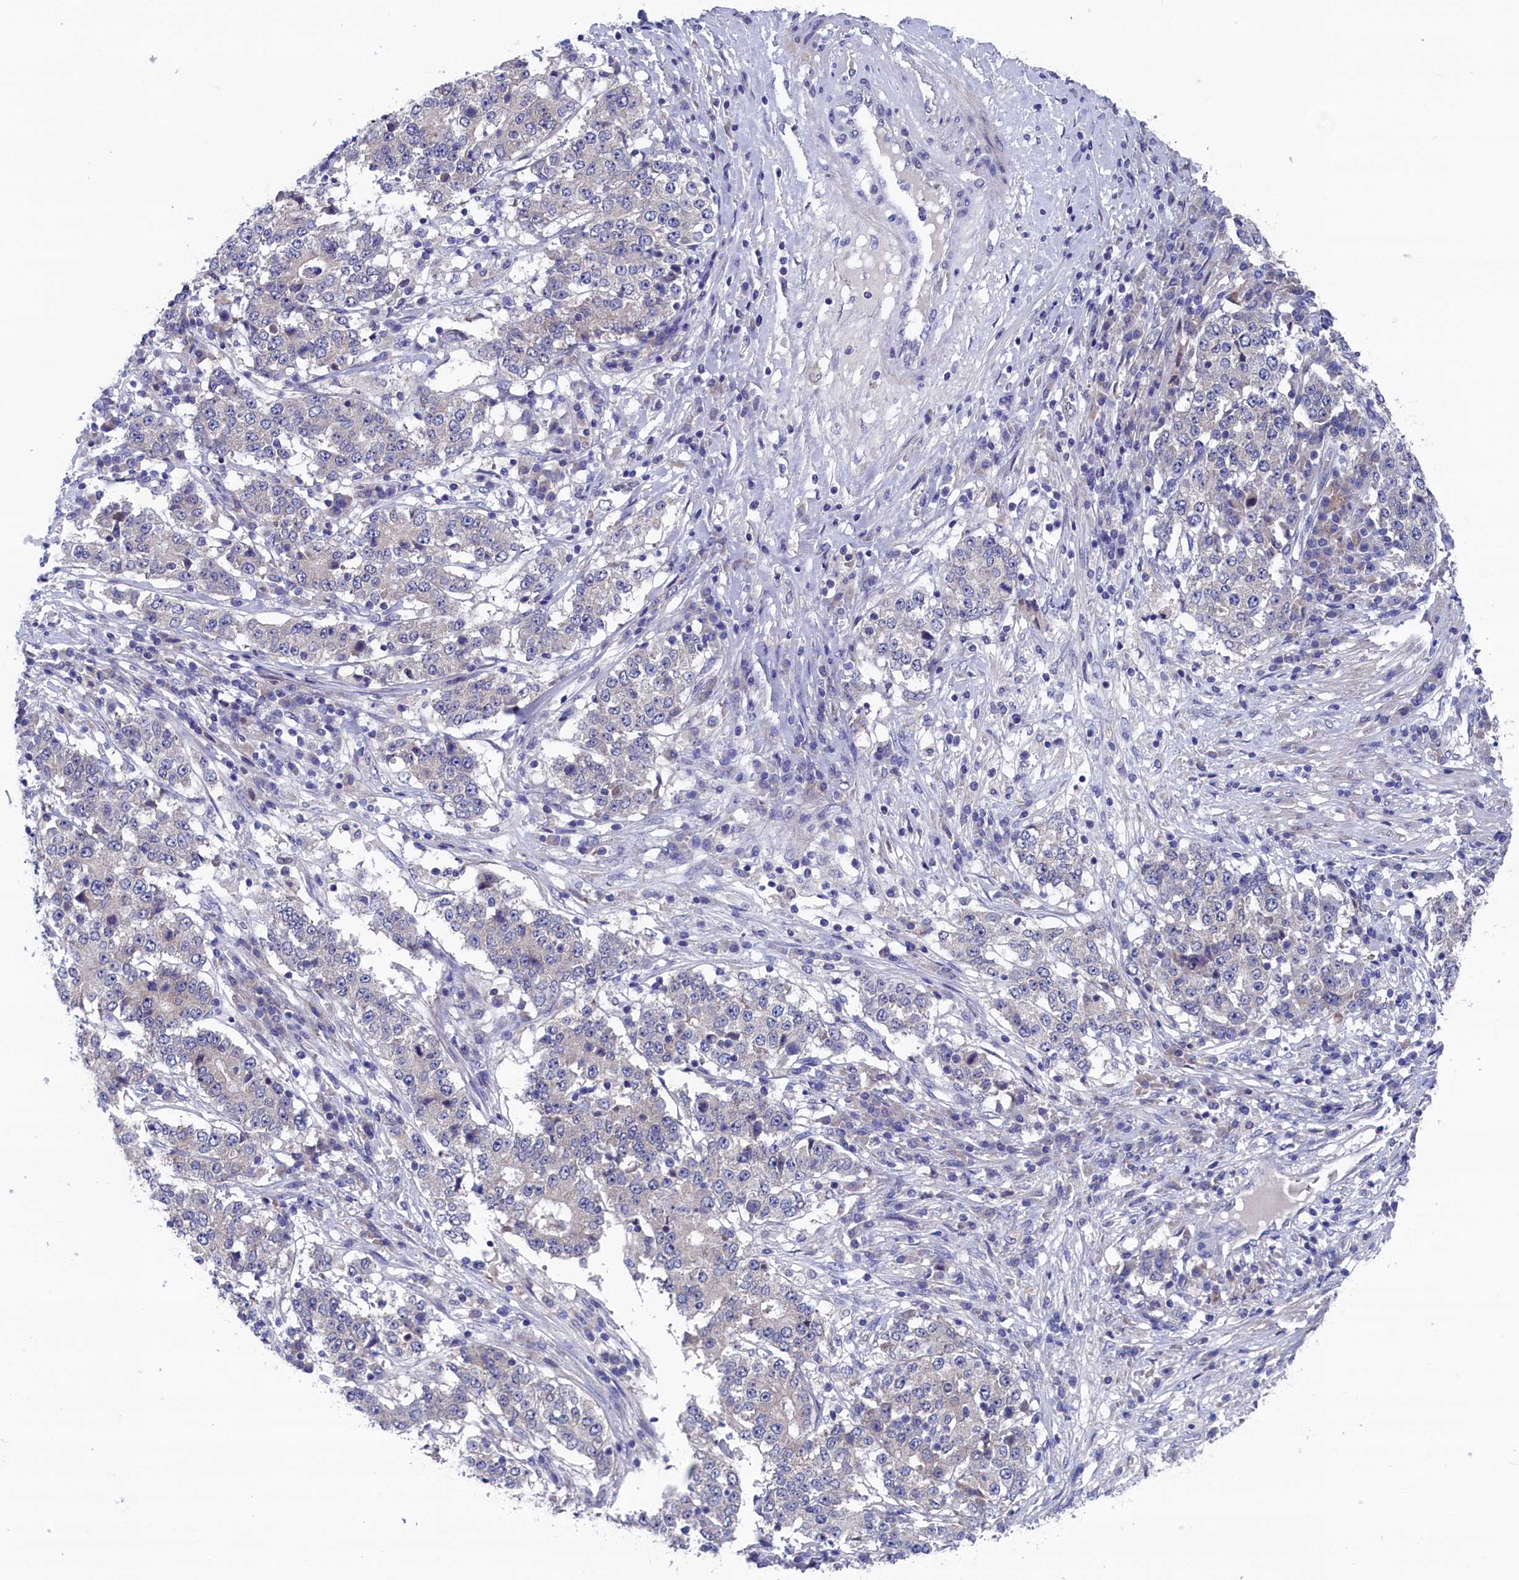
{"staining": {"intensity": "negative", "quantity": "none", "location": "none"}, "tissue": "stomach cancer", "cell_type": "Tumor cells", "image_type": "cancer", "snomed": [{"axis": "morphology", "description": "Adenocarcinoma, NOS"}, {"axis": "topography", "description": "Stomach"}], "caption": "Human stomach cancer stained for a protein using immunohistochemistry shows no staining in tumor cells.", "gene": "SPATA13", "patient": {"sex": "male", "age": 59}}